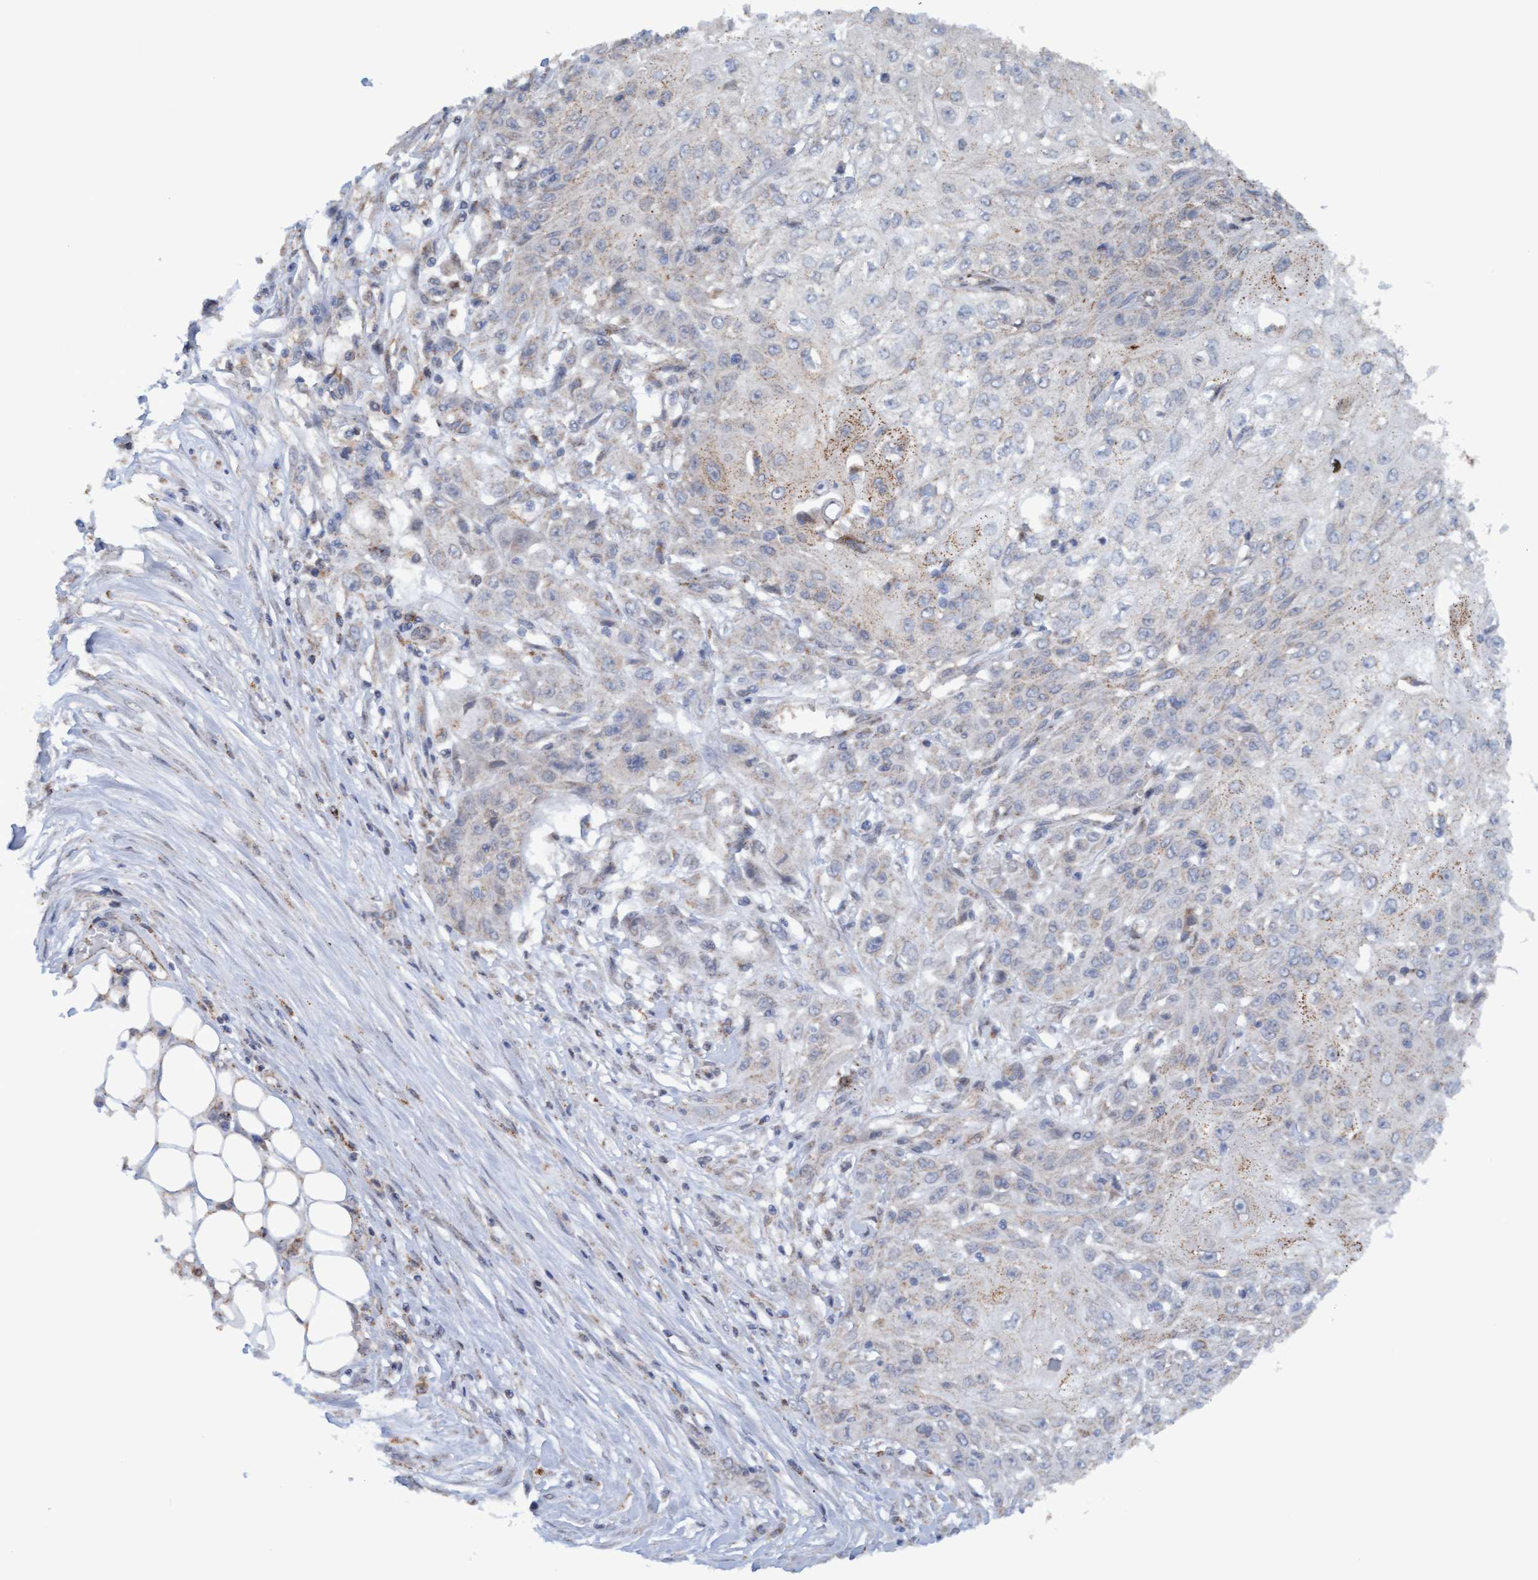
{"staining": {"intensity": "weak", "quantity": "<25%", "location": "cytoplasmic/membranous"}, "tissue": "skin cancer", "cell_type": "Tumor cells", "image_type": "cancer", "snomed": [{"axis": "morphology", "description": "Squamous cell carcinoma, NOS"}, {"axis": "morphology", "description": "Squamous cell carcinoma, metastatic, NOS"}, {"axis": "topography", "description": "Skin"}, {"axis": "topography", "description": "Lymph node"}], "caption": "IHC micrograph of neoplastic tissue: skin metastatic squamous cell carcinoma stained with DAB displays no significant protein staining in tumor cells.", "gene": "MGLL", "patient": {"sex": "male", "age": 75}}